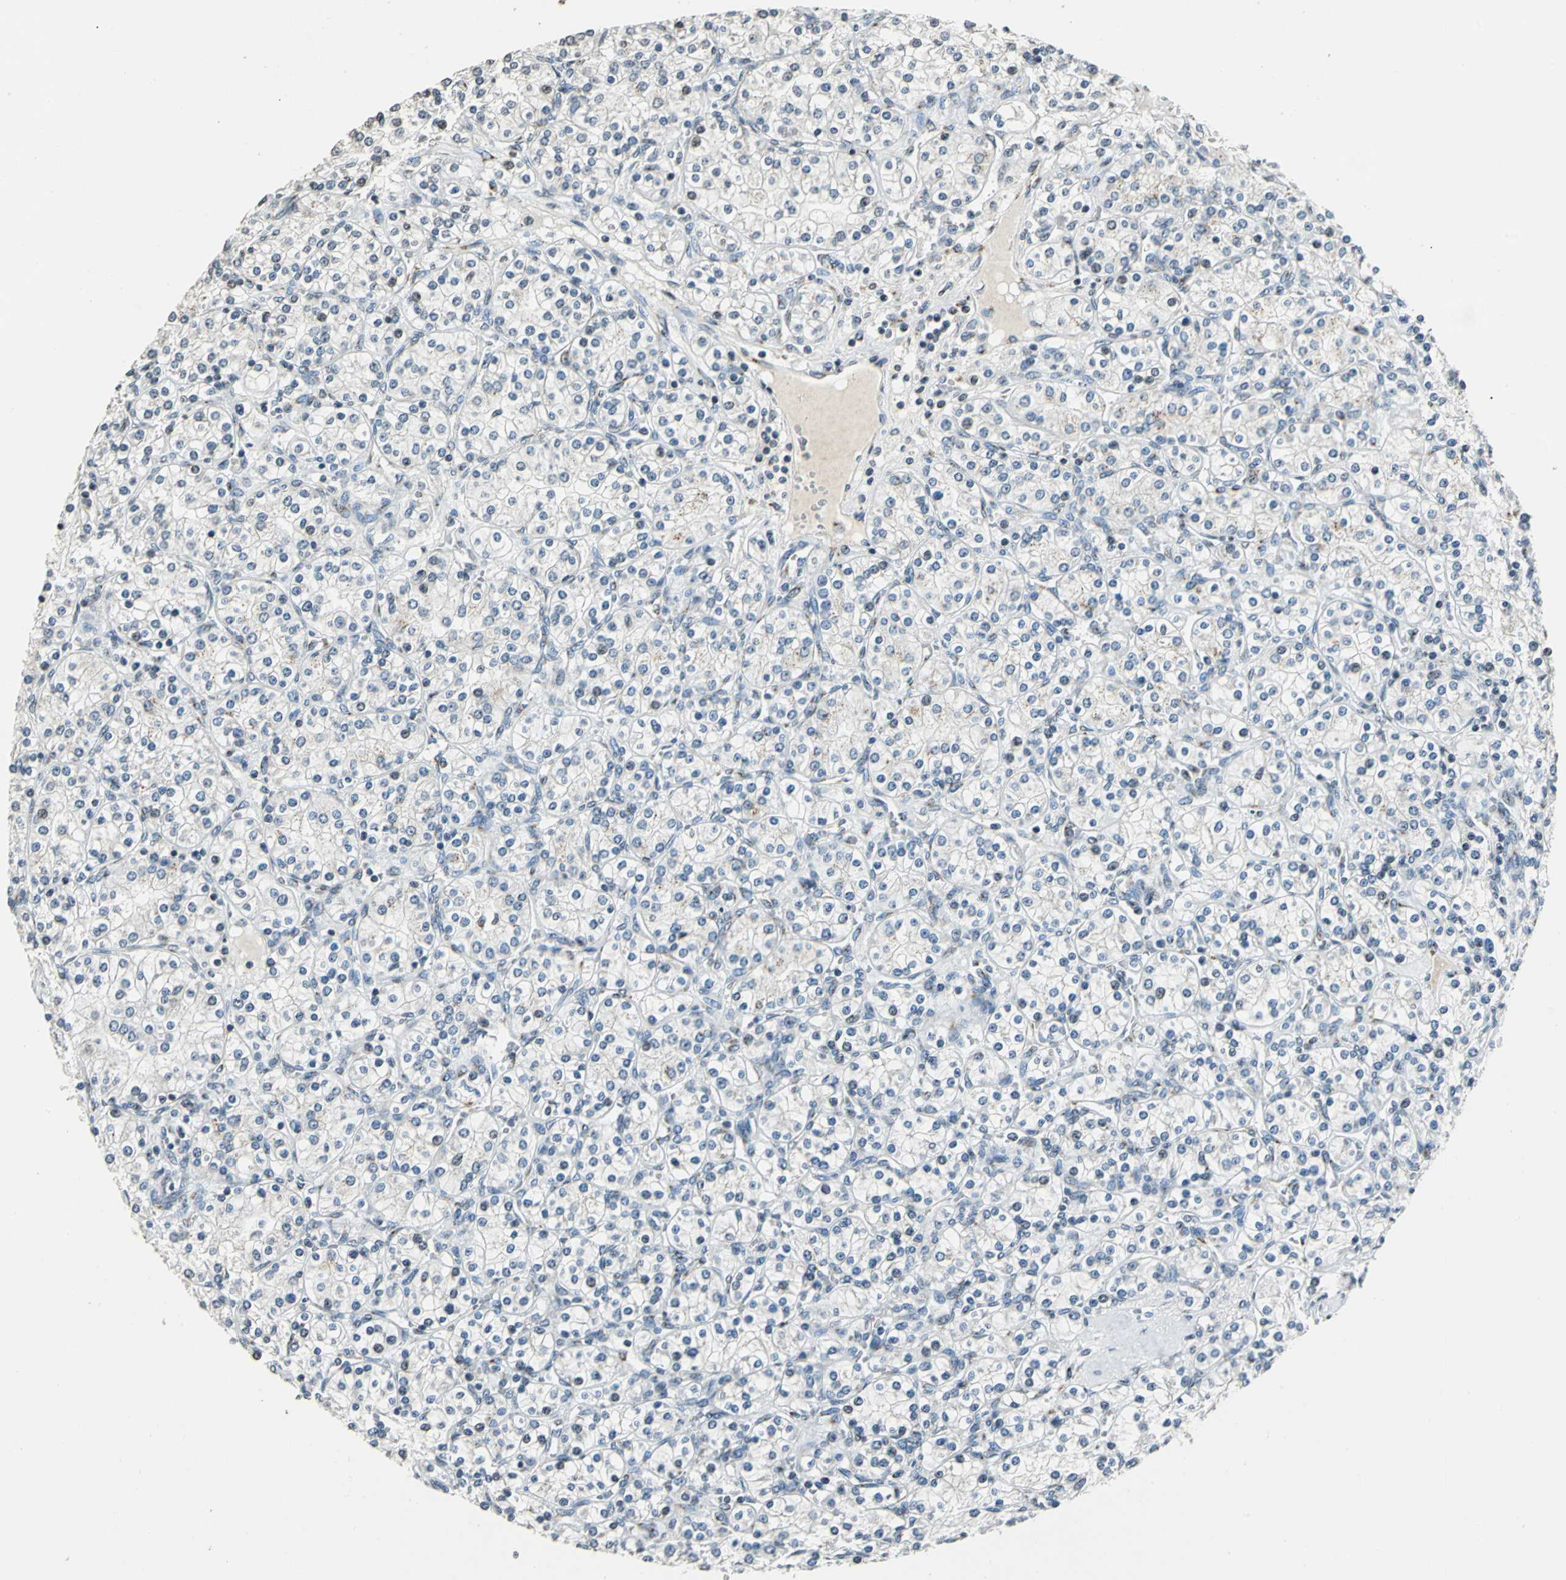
{"staining": {"intensity": "negative", "quantity": "none", "location": "none"}, "tissue": "renal cancer", "cell_type": "Tumor cells", "image_type": "cancer", "snomed": [{"axis": "morphology", "description": "Adenocarcinoma, NOS"}, {"axis": "topography", "description": "Kidney"}], "caption": "Immunohistochemistry (IHC) image of human renal adenocarcinoma stained for a protein (brown), which displays no positivity in tumor cells.", "gene": "TMEM115", "patient": {"sex": "male", "age": 77}}